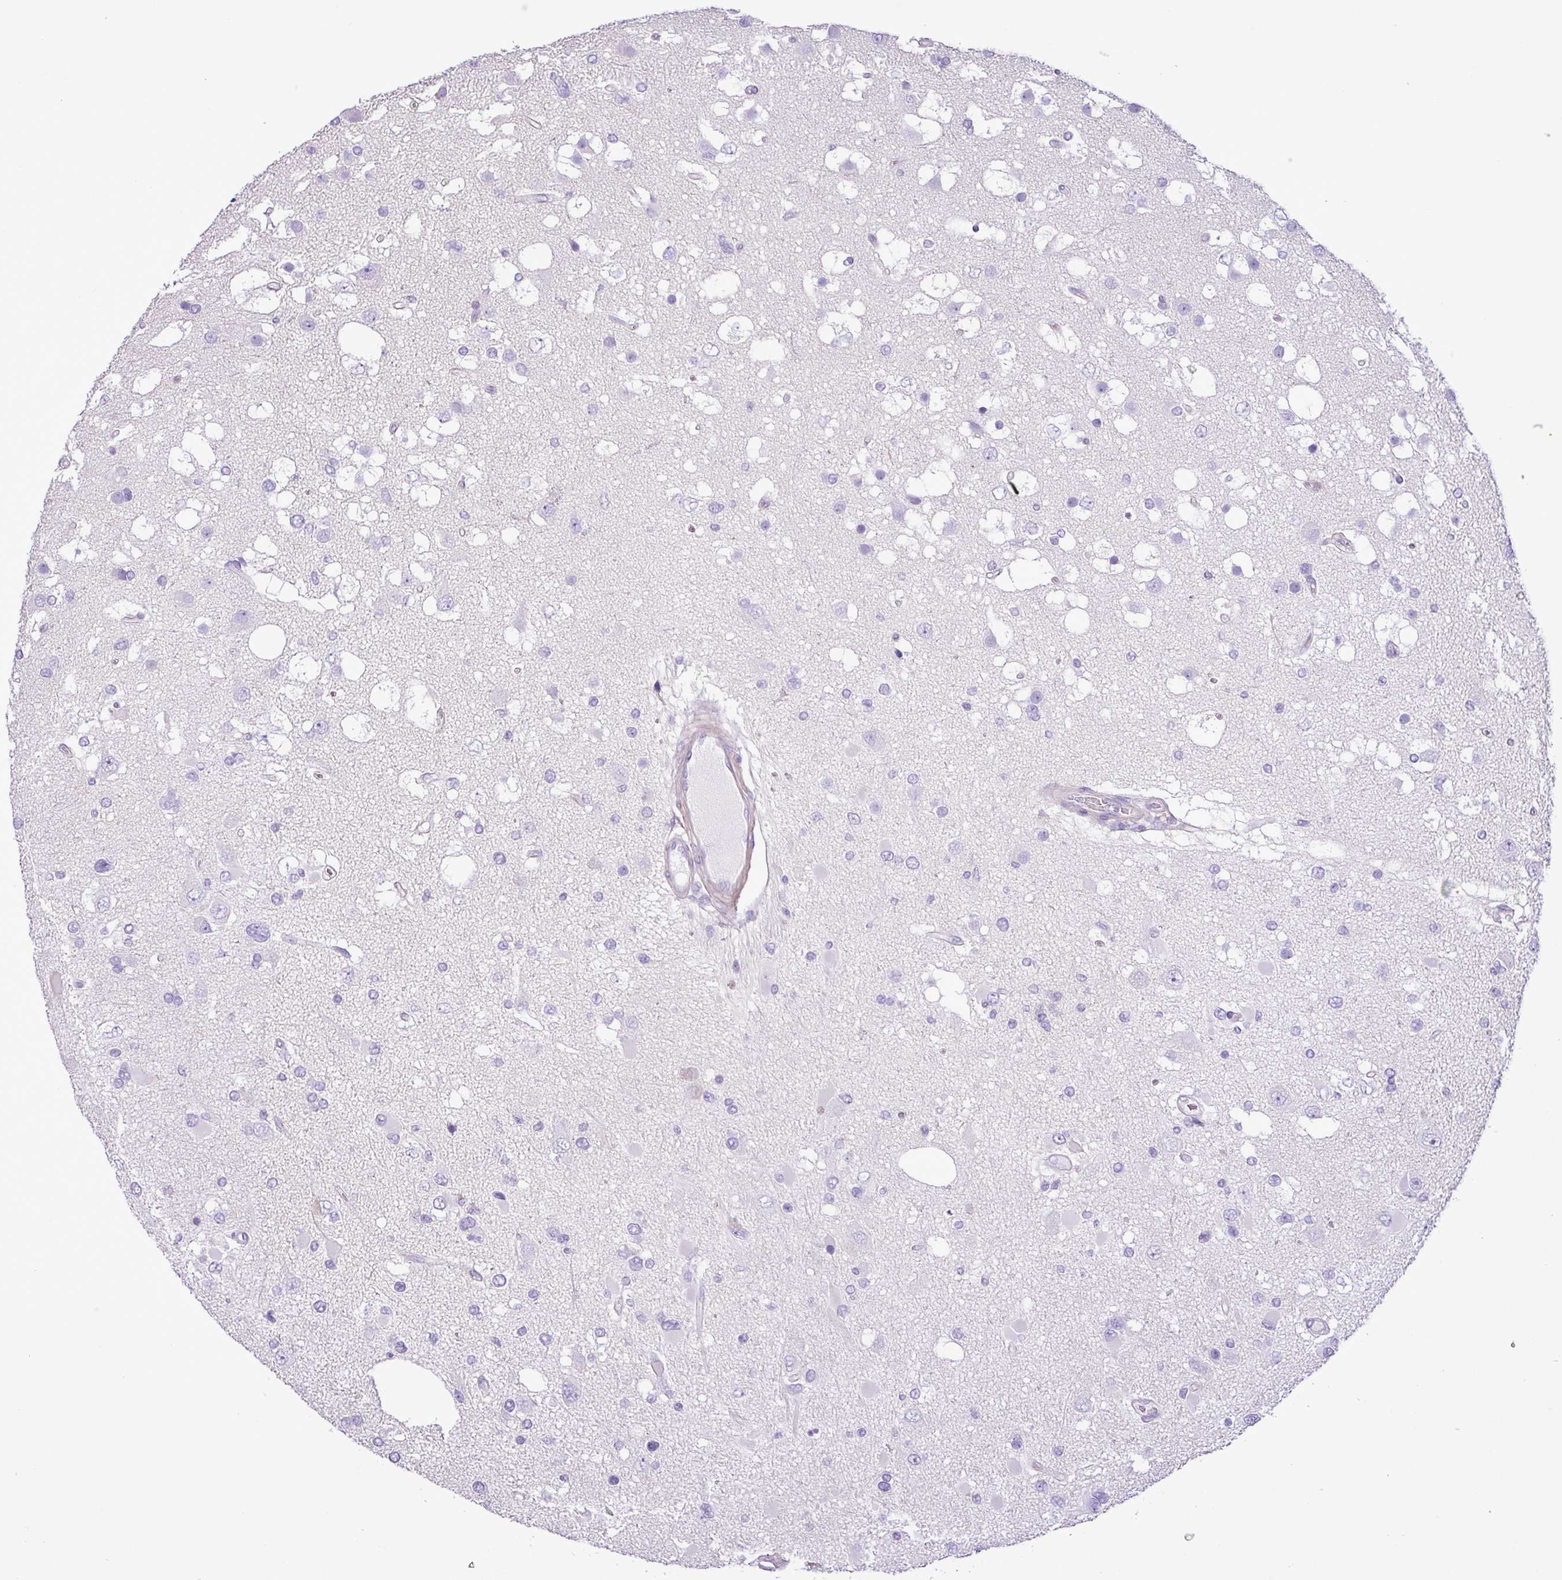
{"staining": {"intensity": "negative", "quantity": "none", "location": "none"}, "tissue": "glioma", "cell_type": "Tumor cells", "image_type": "cancer", "snomed": [{"axis": "morphology", "description": "Glioma, malignant, High grade"}, {"axis": "topography", "description": "Brain"}], "caption": "This is an immunohistochemistry image of malignant high-grade glioma. There is no positivity in tumor cells.", "gene": "ZNF334", "patient": {"sex": "male", "age": 53}}